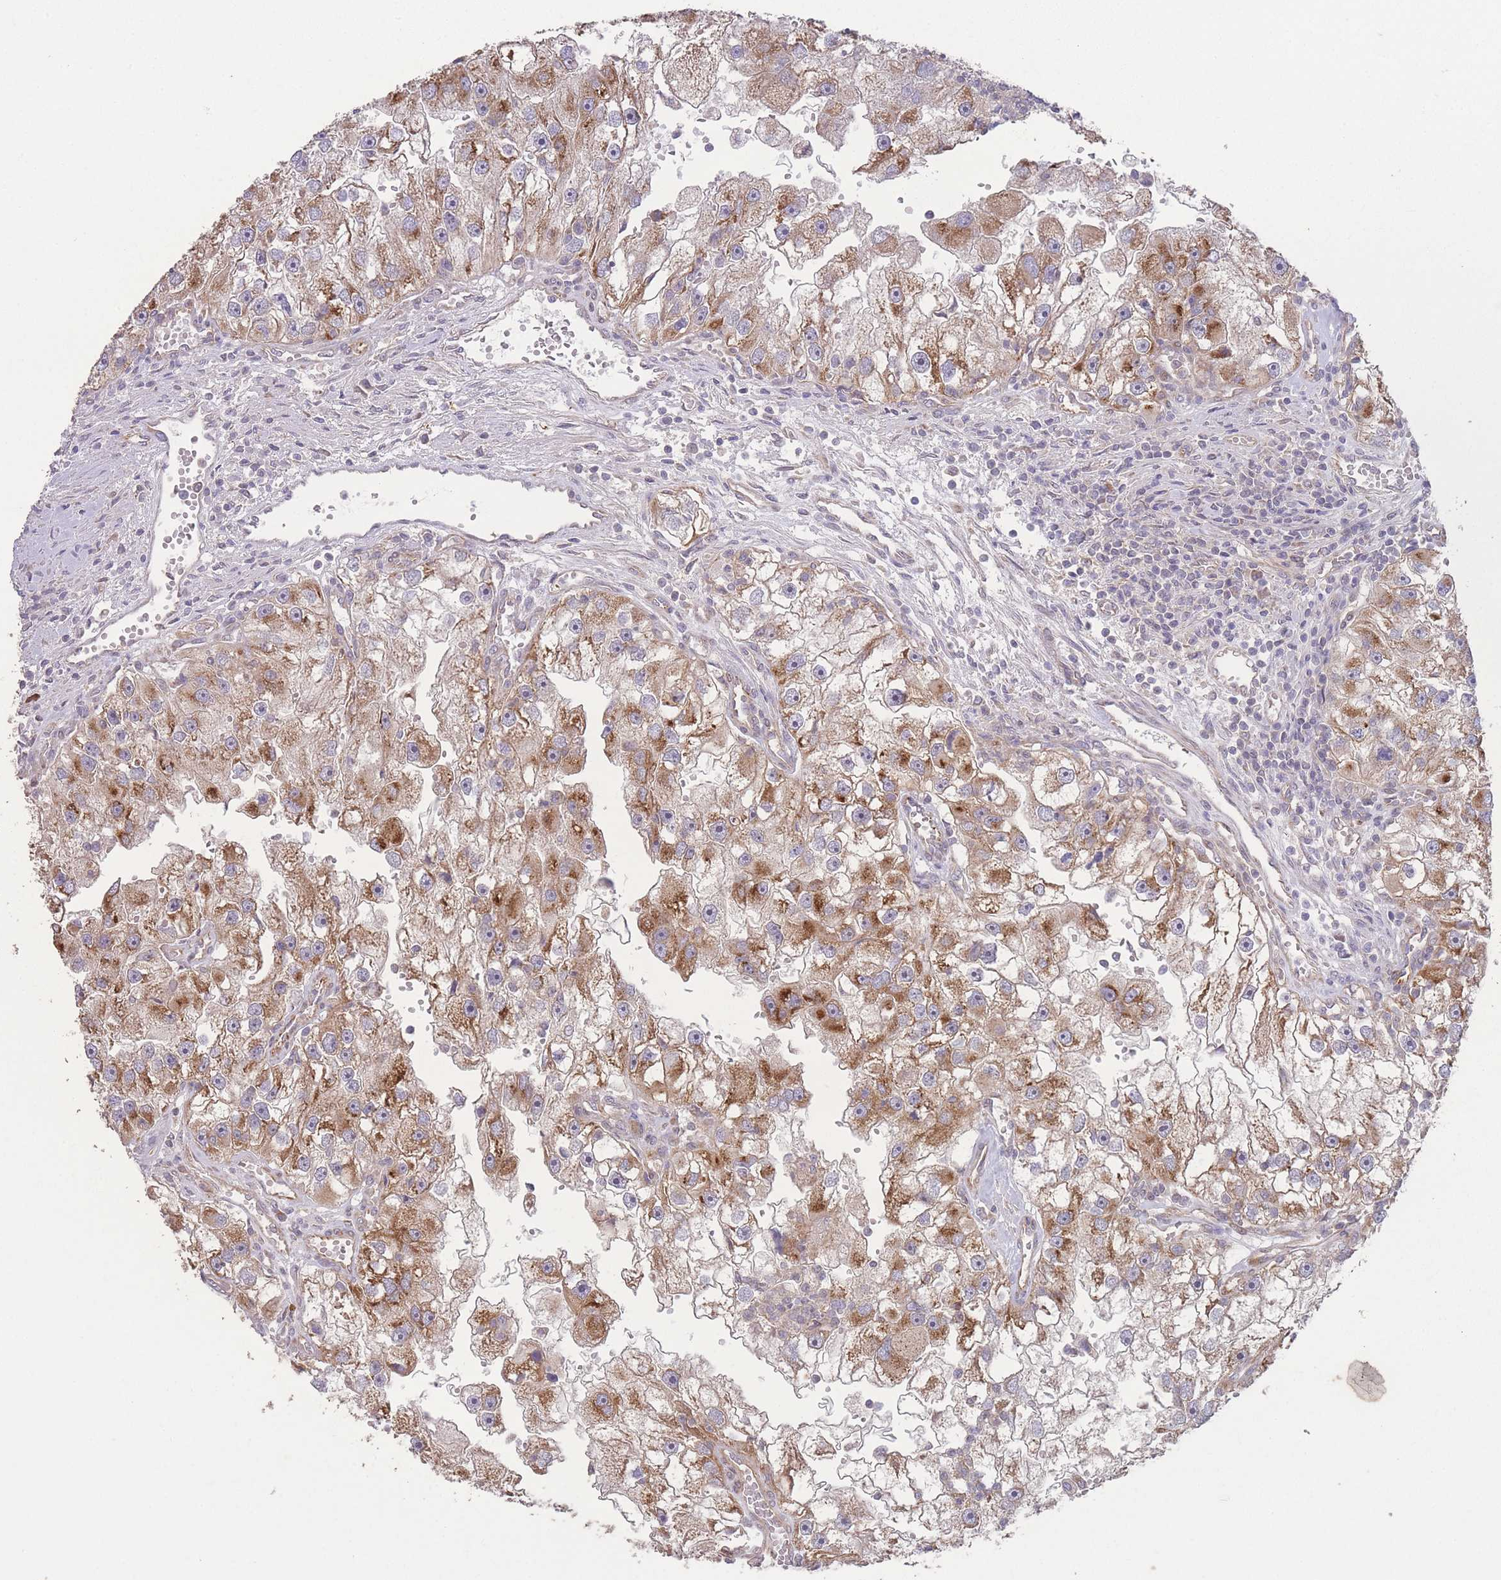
{"staining": {"intensity": "moderate", "quantity": ">75%", "location": "cytoplasmic/membranous"}, "tissue": "renal cancer", "cell_type": "Tumor cells", "image_type": "cancer", "snomed": [{"axis": "morphology", "description": "Adenocarcinoma, NOS"}, {"axis": "topography", "description": "Kidney"}], "caption": "The micrograph shows a brown stain indicating the presence of a protein in the cytoplasmic/membranous of tumor cells in renal cancer (adenocarcinoma).", "gene": "PXMP4", "patient": {"sex": "male", "age": 63}}